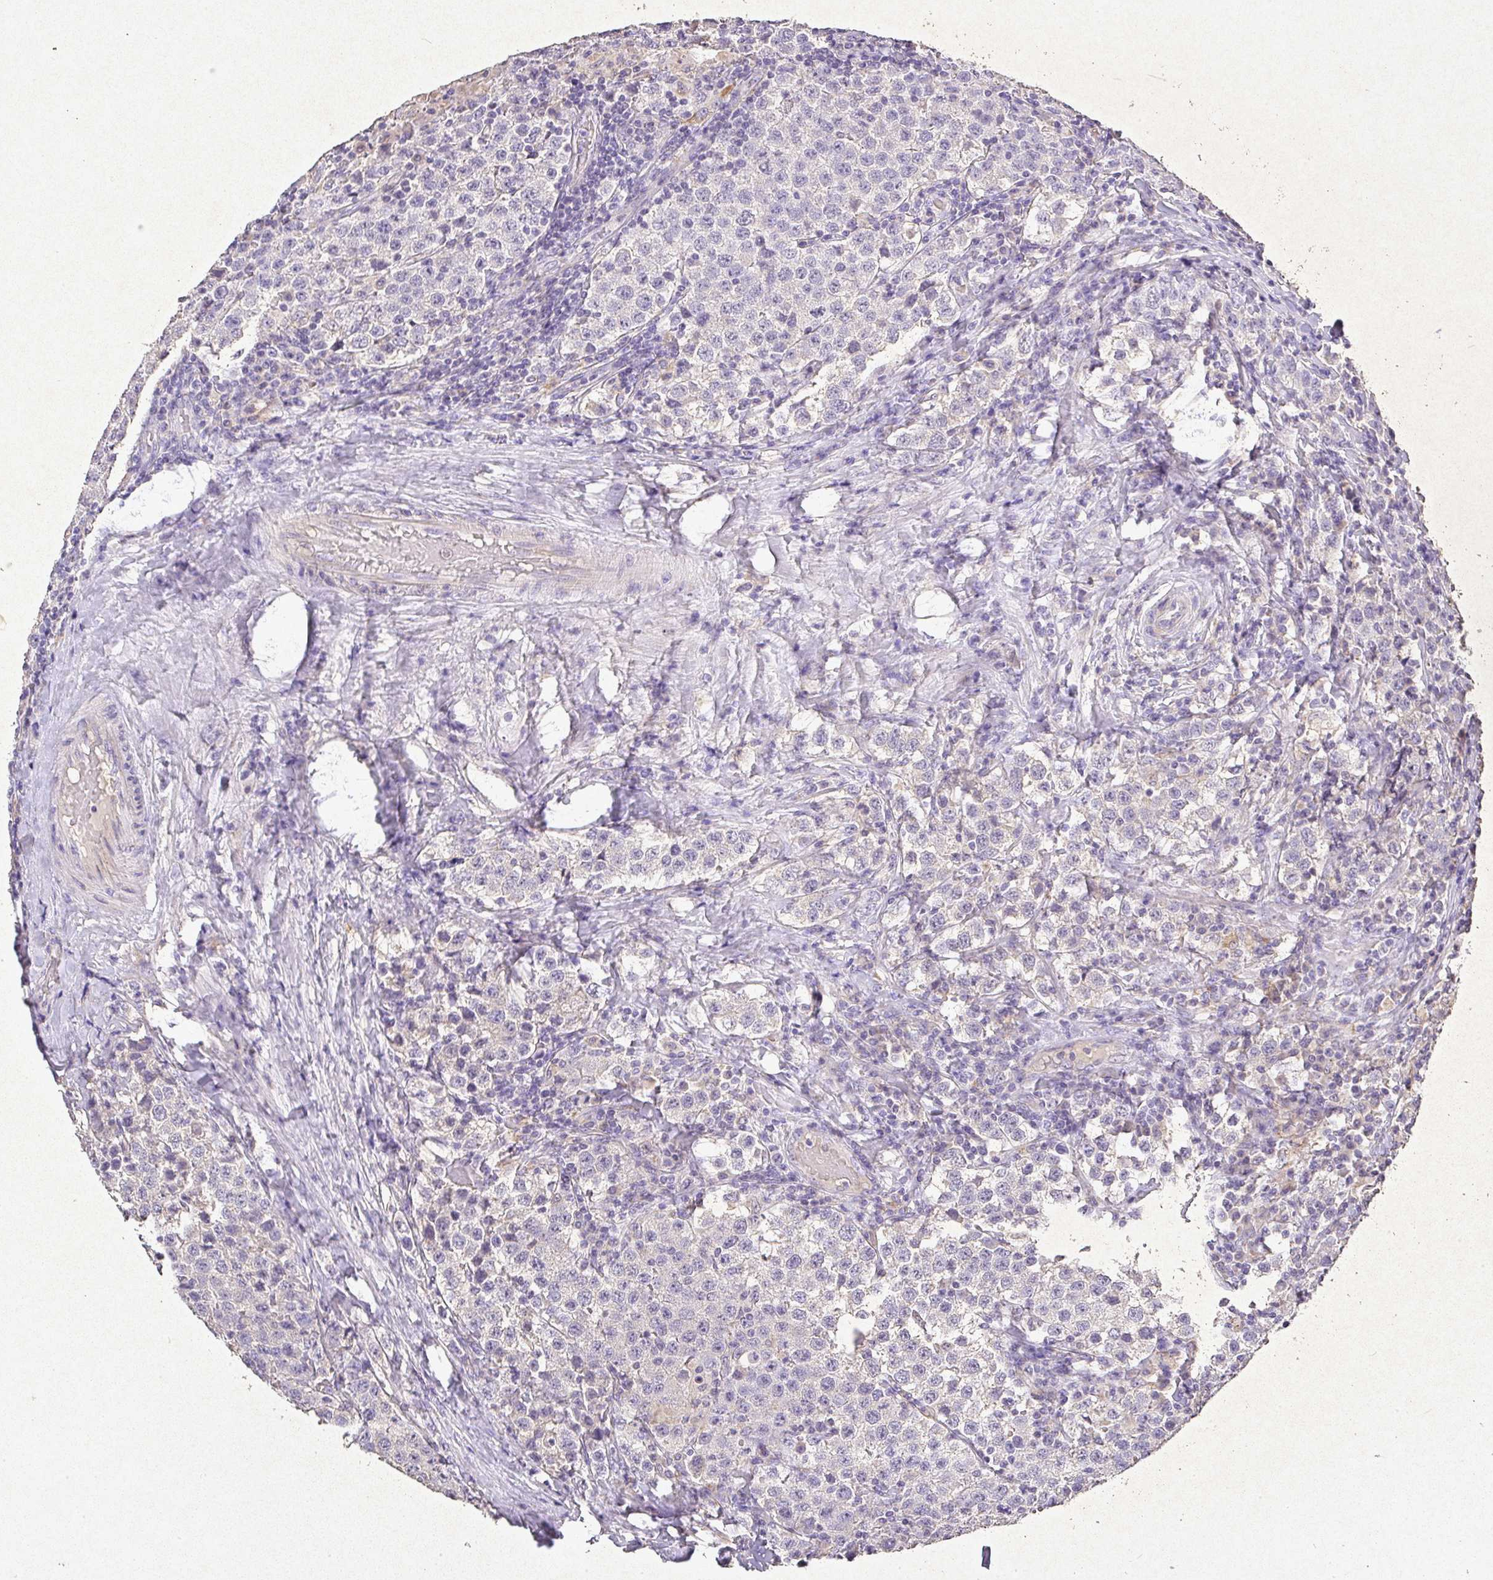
{"staining": {"intensity": "negative", "quantity": "none", "location": "none"}, "tissue": "testis cancer", "cell_type": "Tumor cells", "image_type": "cancer", "snomed": [{"axis": "morphology", "description": "Seminoma, NOS"}, {"axis": "topography", "description": "Testis"}], "caption": "This is a image of immunohistochemistry (IHC) staining of seminoma (testis), which shows no expression in tumor cells.", "gene": "RPS2", "patient": {"sex": "male", "age": 34}}